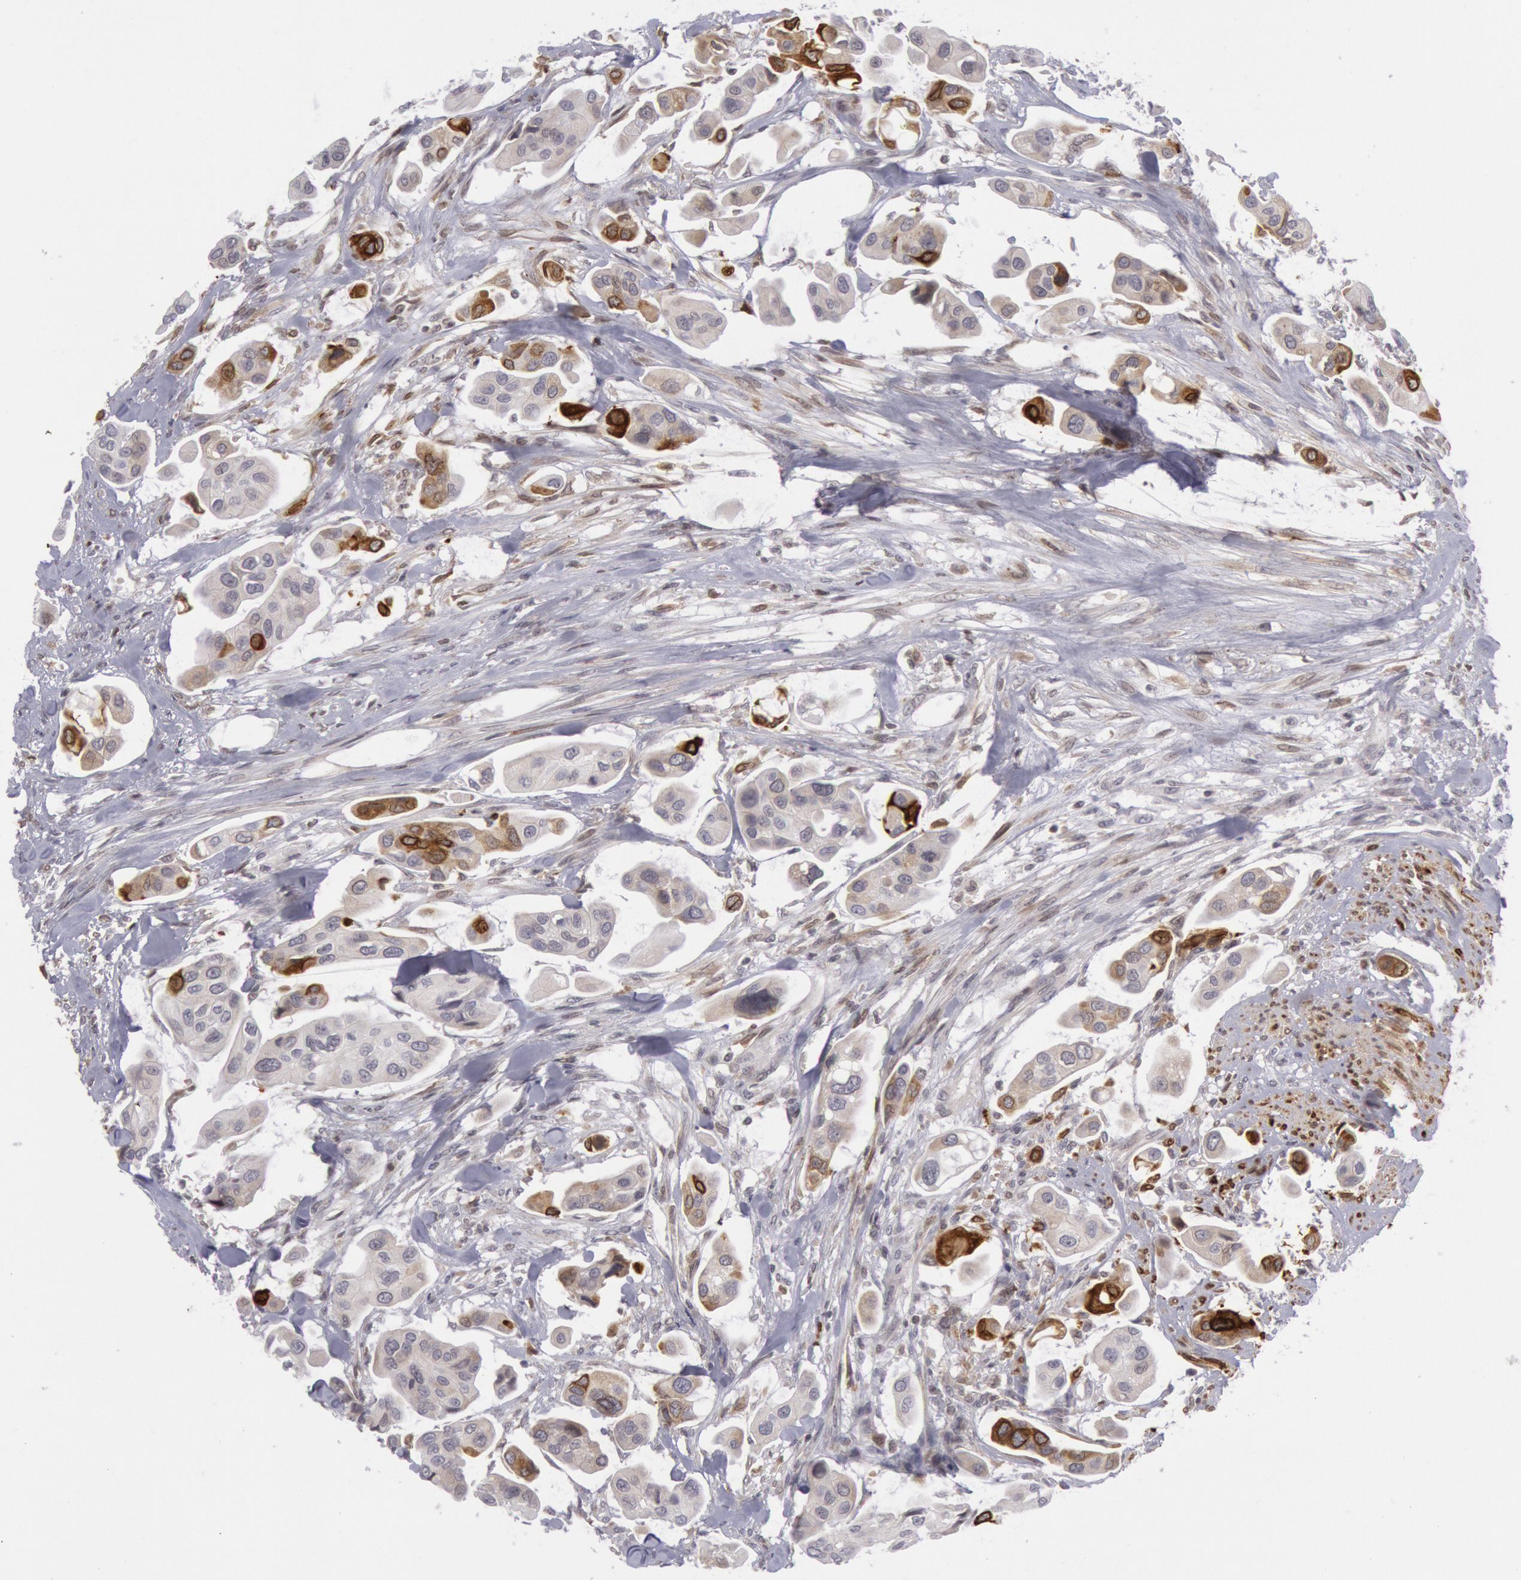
{"staining": {"intensity": "moderate", "quantity": "<25%", "location": "cytoplasmic/membranous"}, "tissue": "urothelial cancer", "cell_type": "Tumor cells", "image_type": "cancer", "snomed": [{"axis": "morphology", "description": "Adenocarcinoma, NOS"}, {"axis": "topography", "description": "Urinary bladder"}], "caption": "Adenocarcinoma stained with a protein marker reveals moderate staining in tumor cells.", "gene": "PTGS2", "patient": {"sex": "male", "age": 61}}